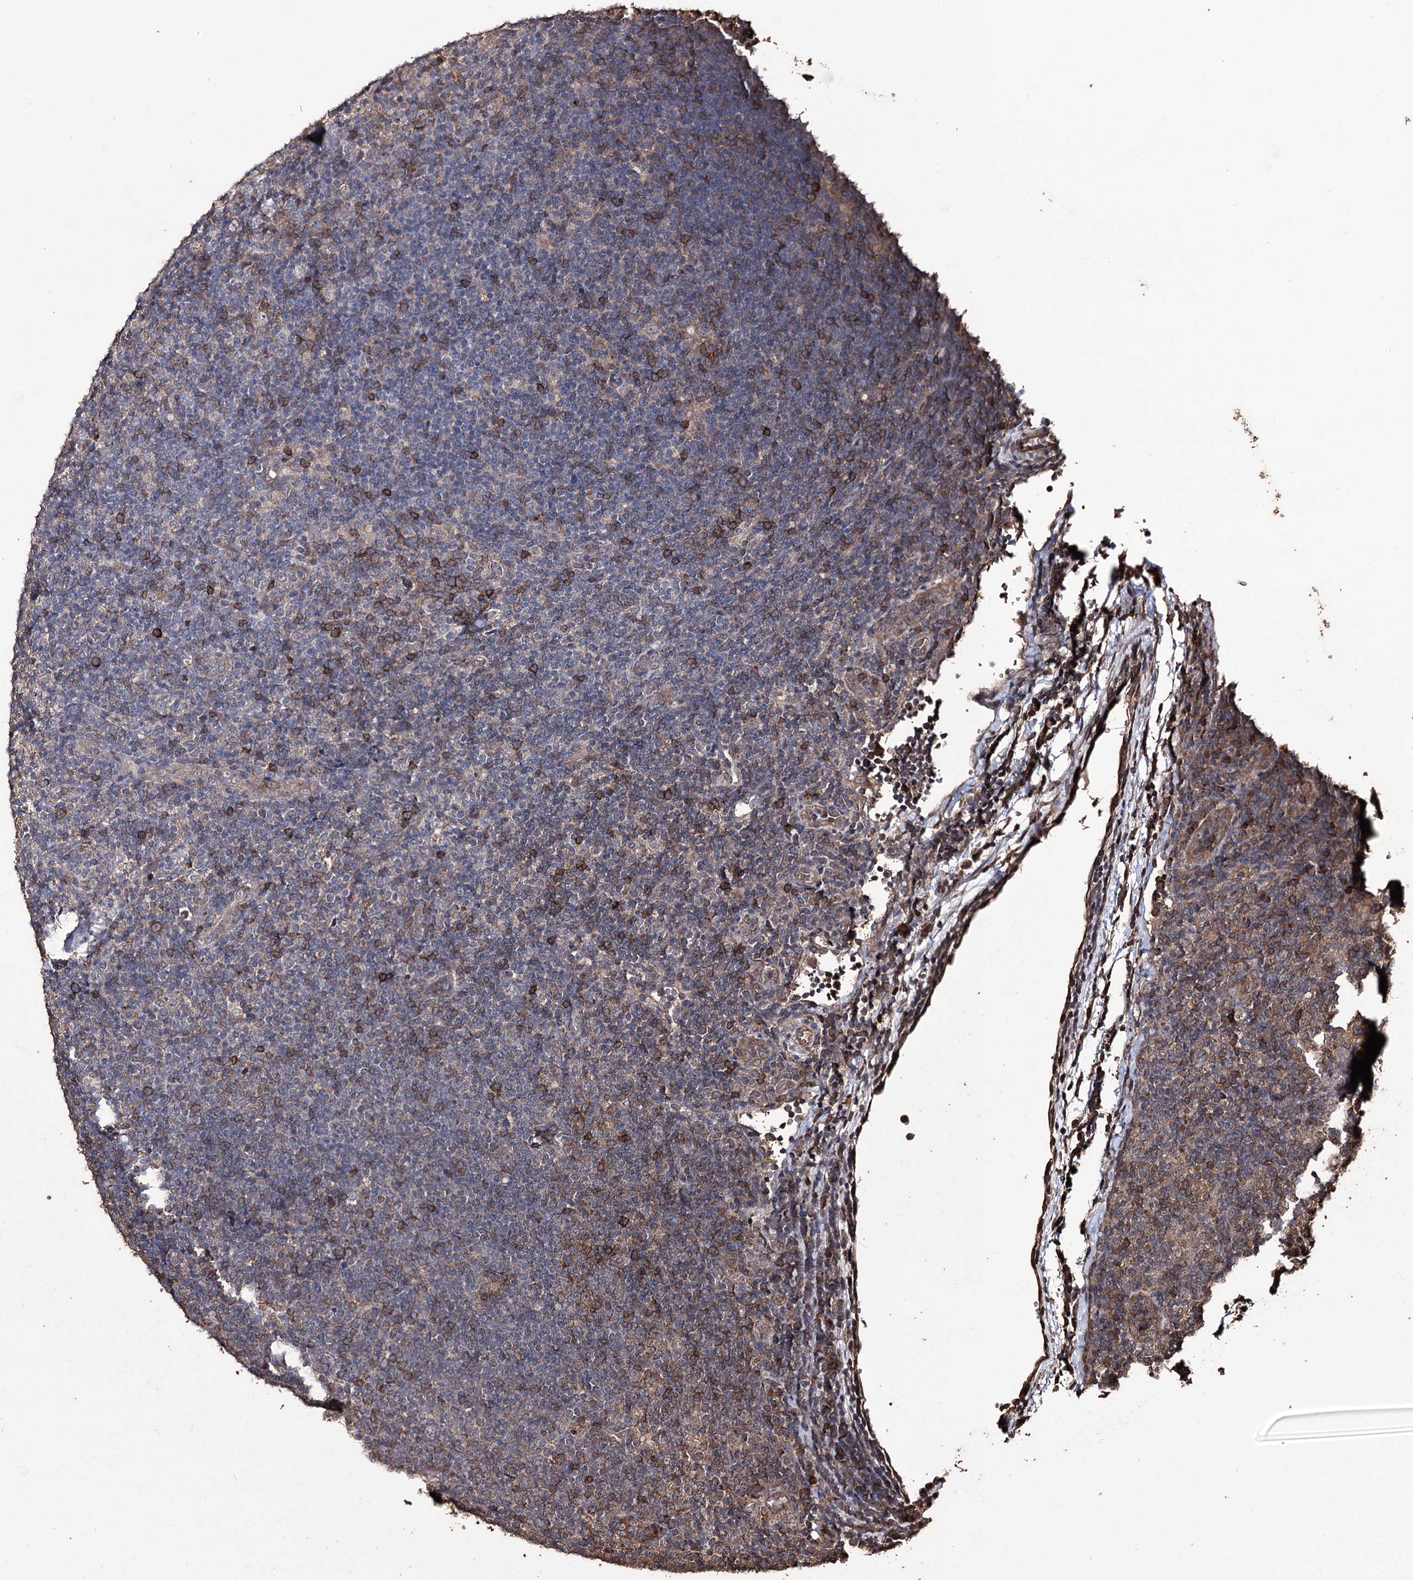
{"staining": {"intensity": "negative", "quantity": "none", "location": "none"}, "tissue": "lymphoma", "cell_type": "Tumor cells", "image_type": "cancer", "snomed": [{"axis": "morphology", "description": "Hodgkin's disease, NOS"}, {"axis": "topography", "description": "Lymph node"}], "caption": "Tumor cells show no significant expression in Hodgkin's disease.", "gene": "ZNF662", "patient": {"sex": "female", "age": 57}}